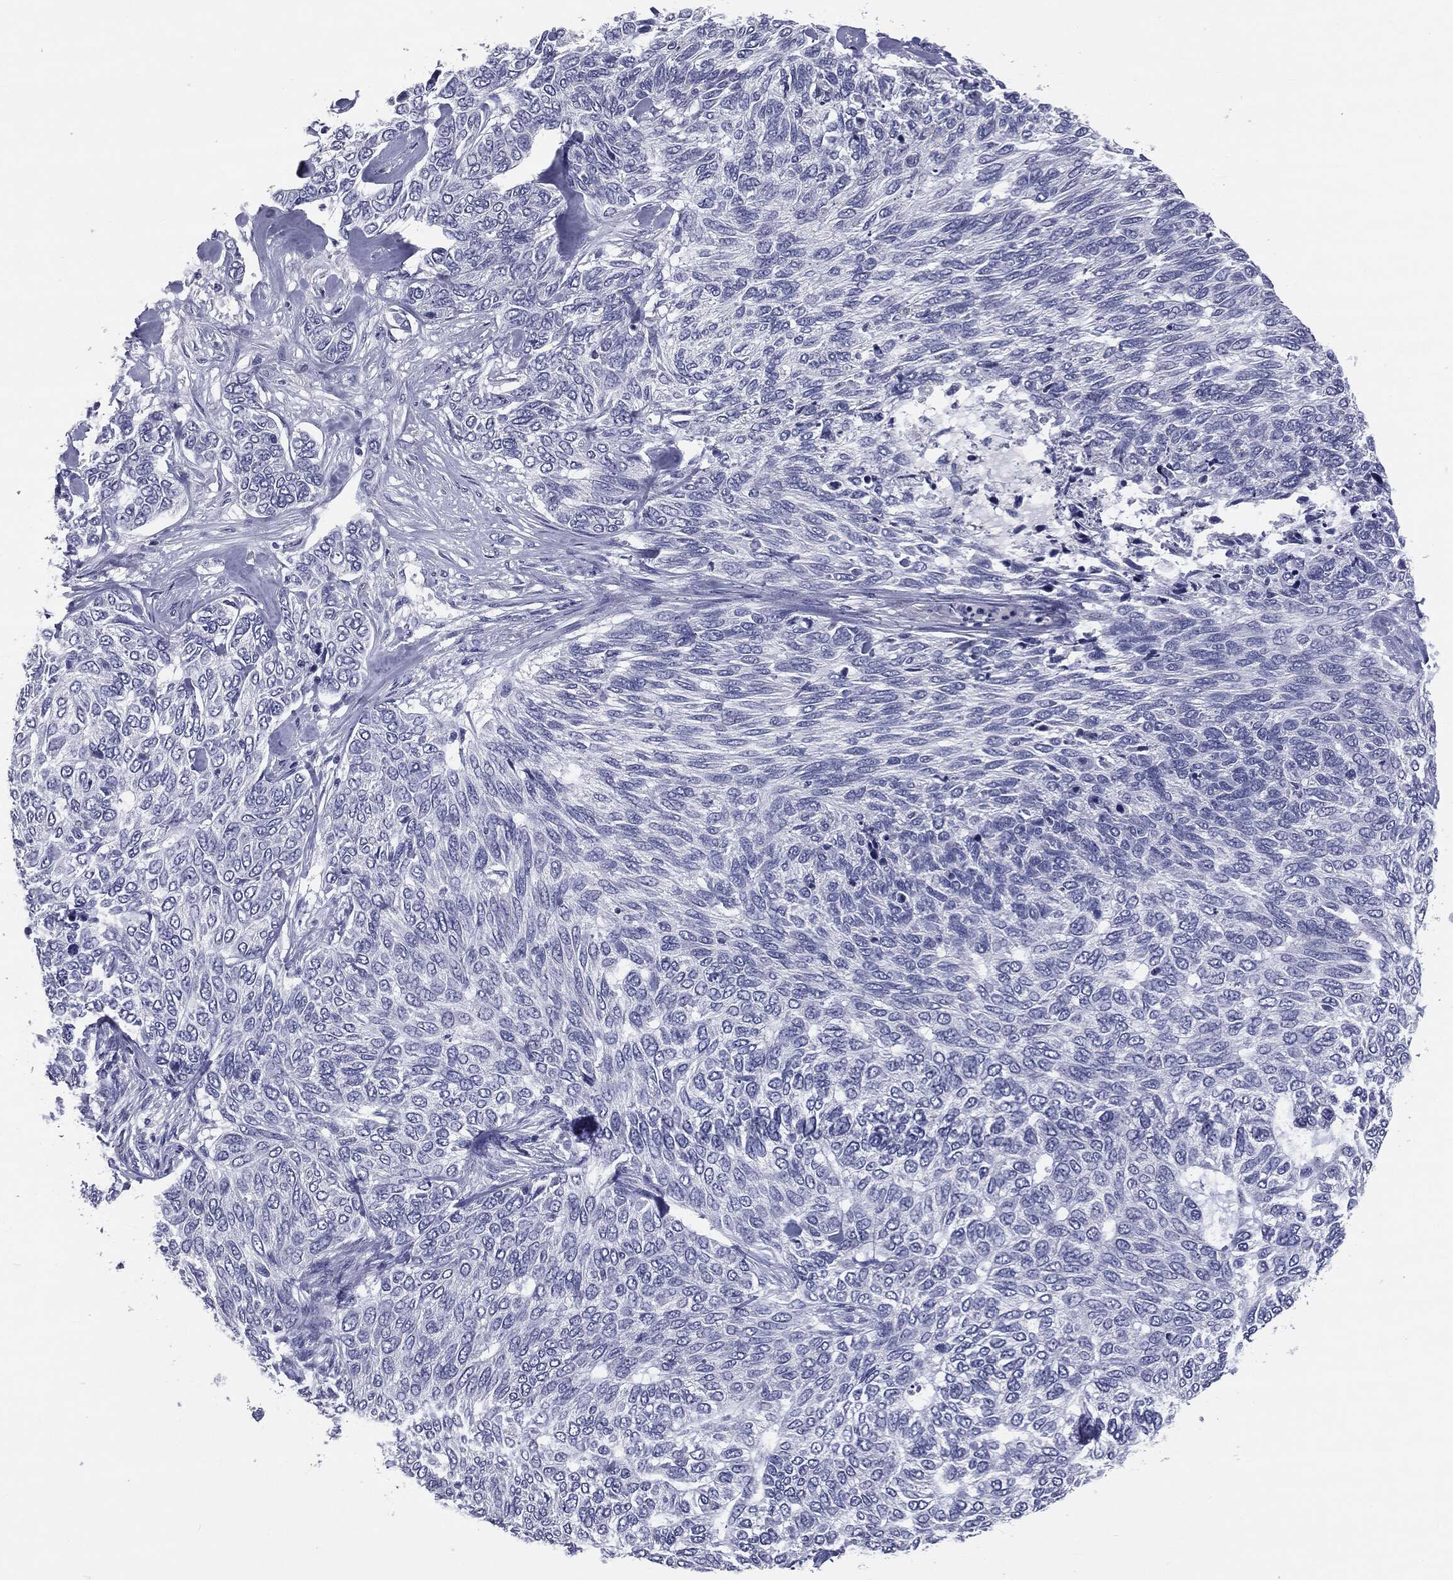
{"staining": {"intensity": "negative", "quantity": "none", "location": "none"}, "tissue": "skin cancer", "cell_type": "Tumor cells", "image_type": "cancer", "snomed": [{"axis": "morphology", "description": "Basal cell carcinoma"}, {"axis": "topography", "description": "Skin"}], "caption": "Immunohistochemistry (IHC) of skin cancer (basal cell carcinoma) demonstrates no expression in tumor cells.", "gene": "AFP", "patient": {"sex": "female", "age": 65}}